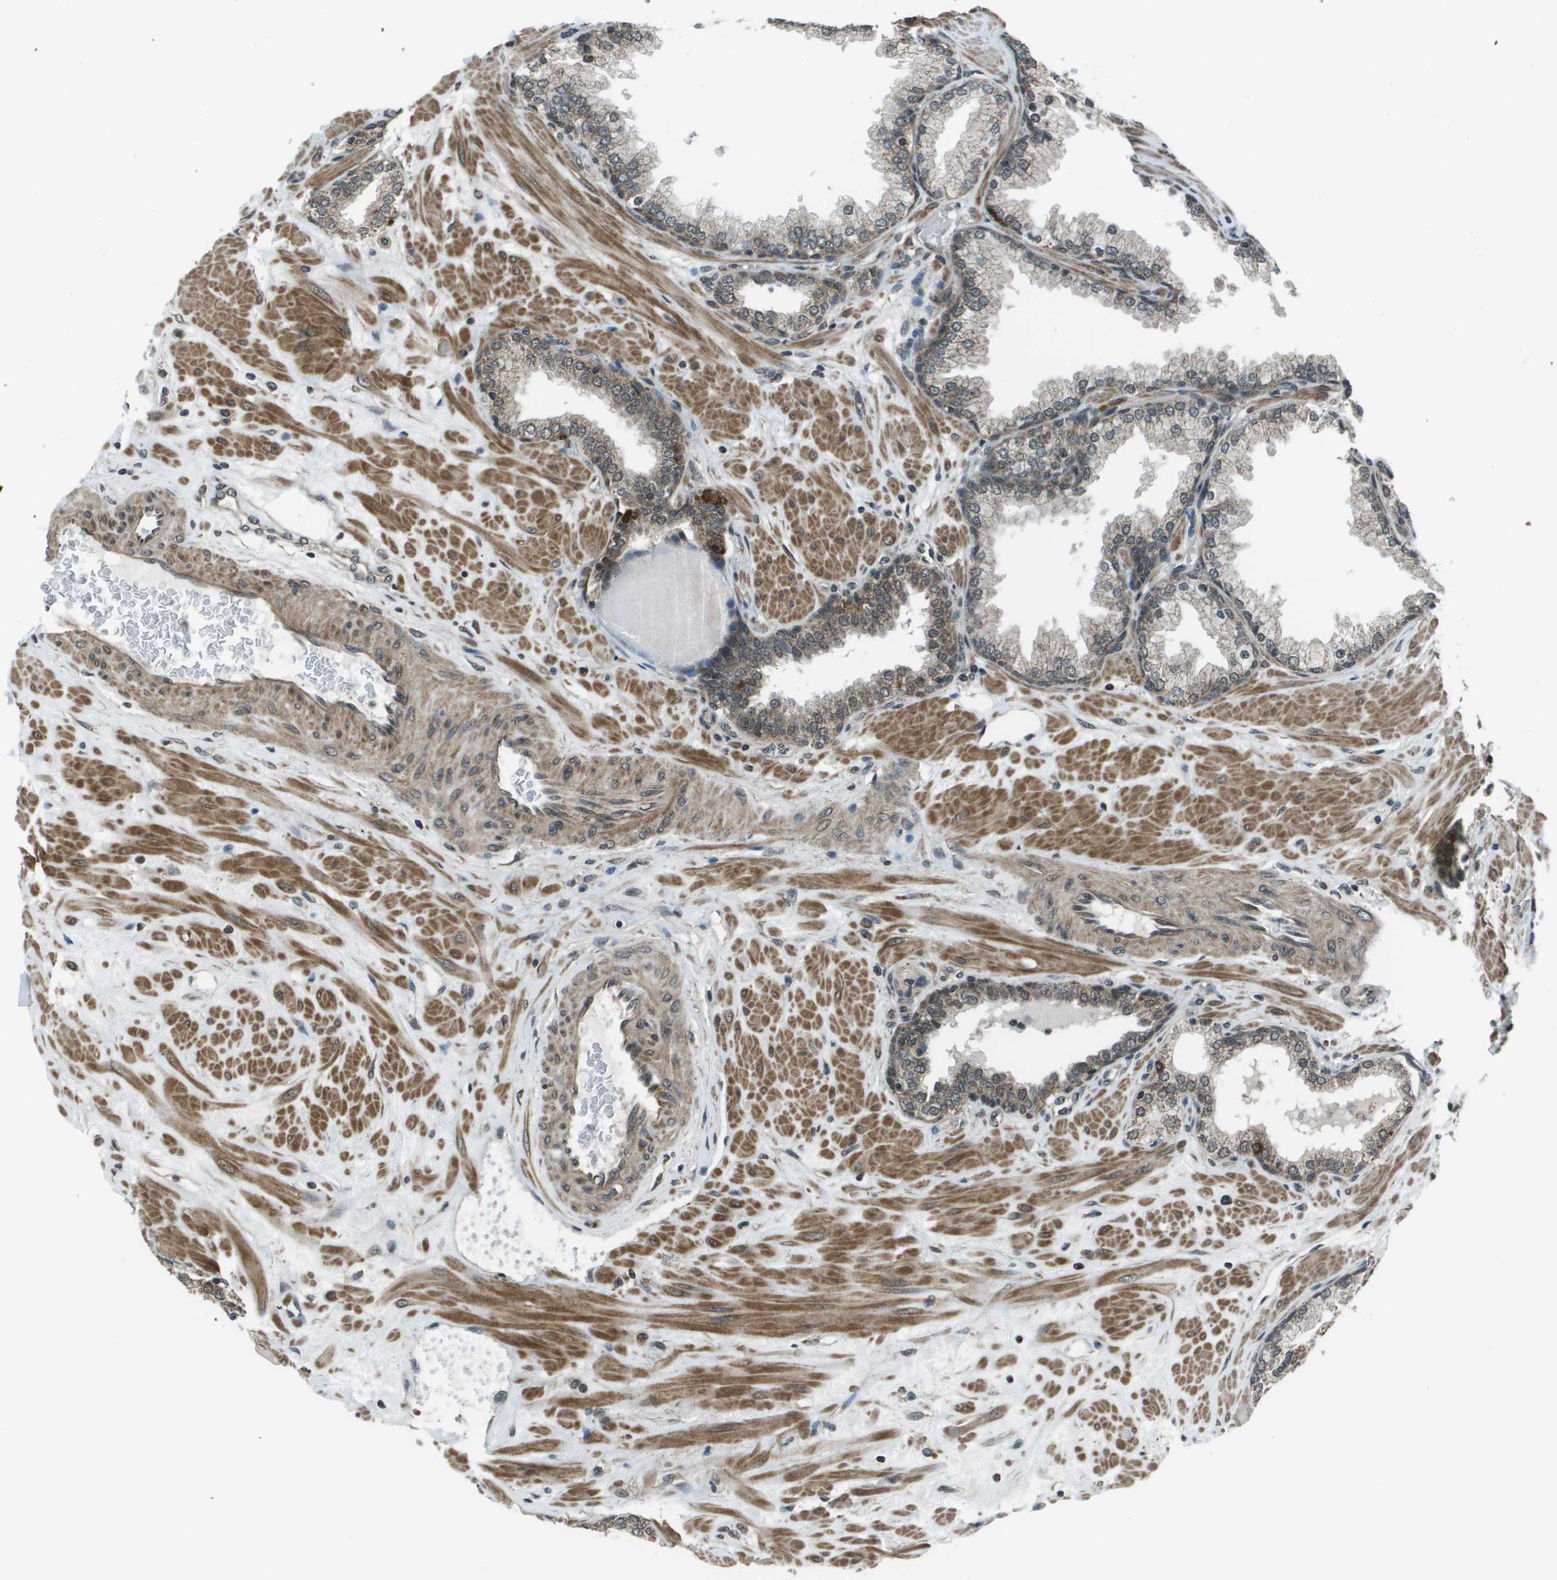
{"staining": {"intensity": "moderate", "quantity": "25%-75%", "location": "cytoplasmic/membranous,nuclear"}, "tissue": "prostate", "cell_type": "Glandular cells", "image_type": "normal", "snomed": [{"axis": "morphology", "description": "Normal tissue, NOS"}, {"axis": "topography", "description": "Prostate"}], "caption": "The image demonstrates immunohistochemical staining of normal prostate. There is moderate cytoplasmic/membranous,nuclear staining is identified in approximately 25%-75% of glandular cells. The staining is performed using DAB (3,3'-diaminobenzidine) brown chromogen to label protein expression. The nuclei are counter-stained blue using hematoxylin.", "gene": "PPFIA1", "patient": {"sex": "male", "age": 51}}